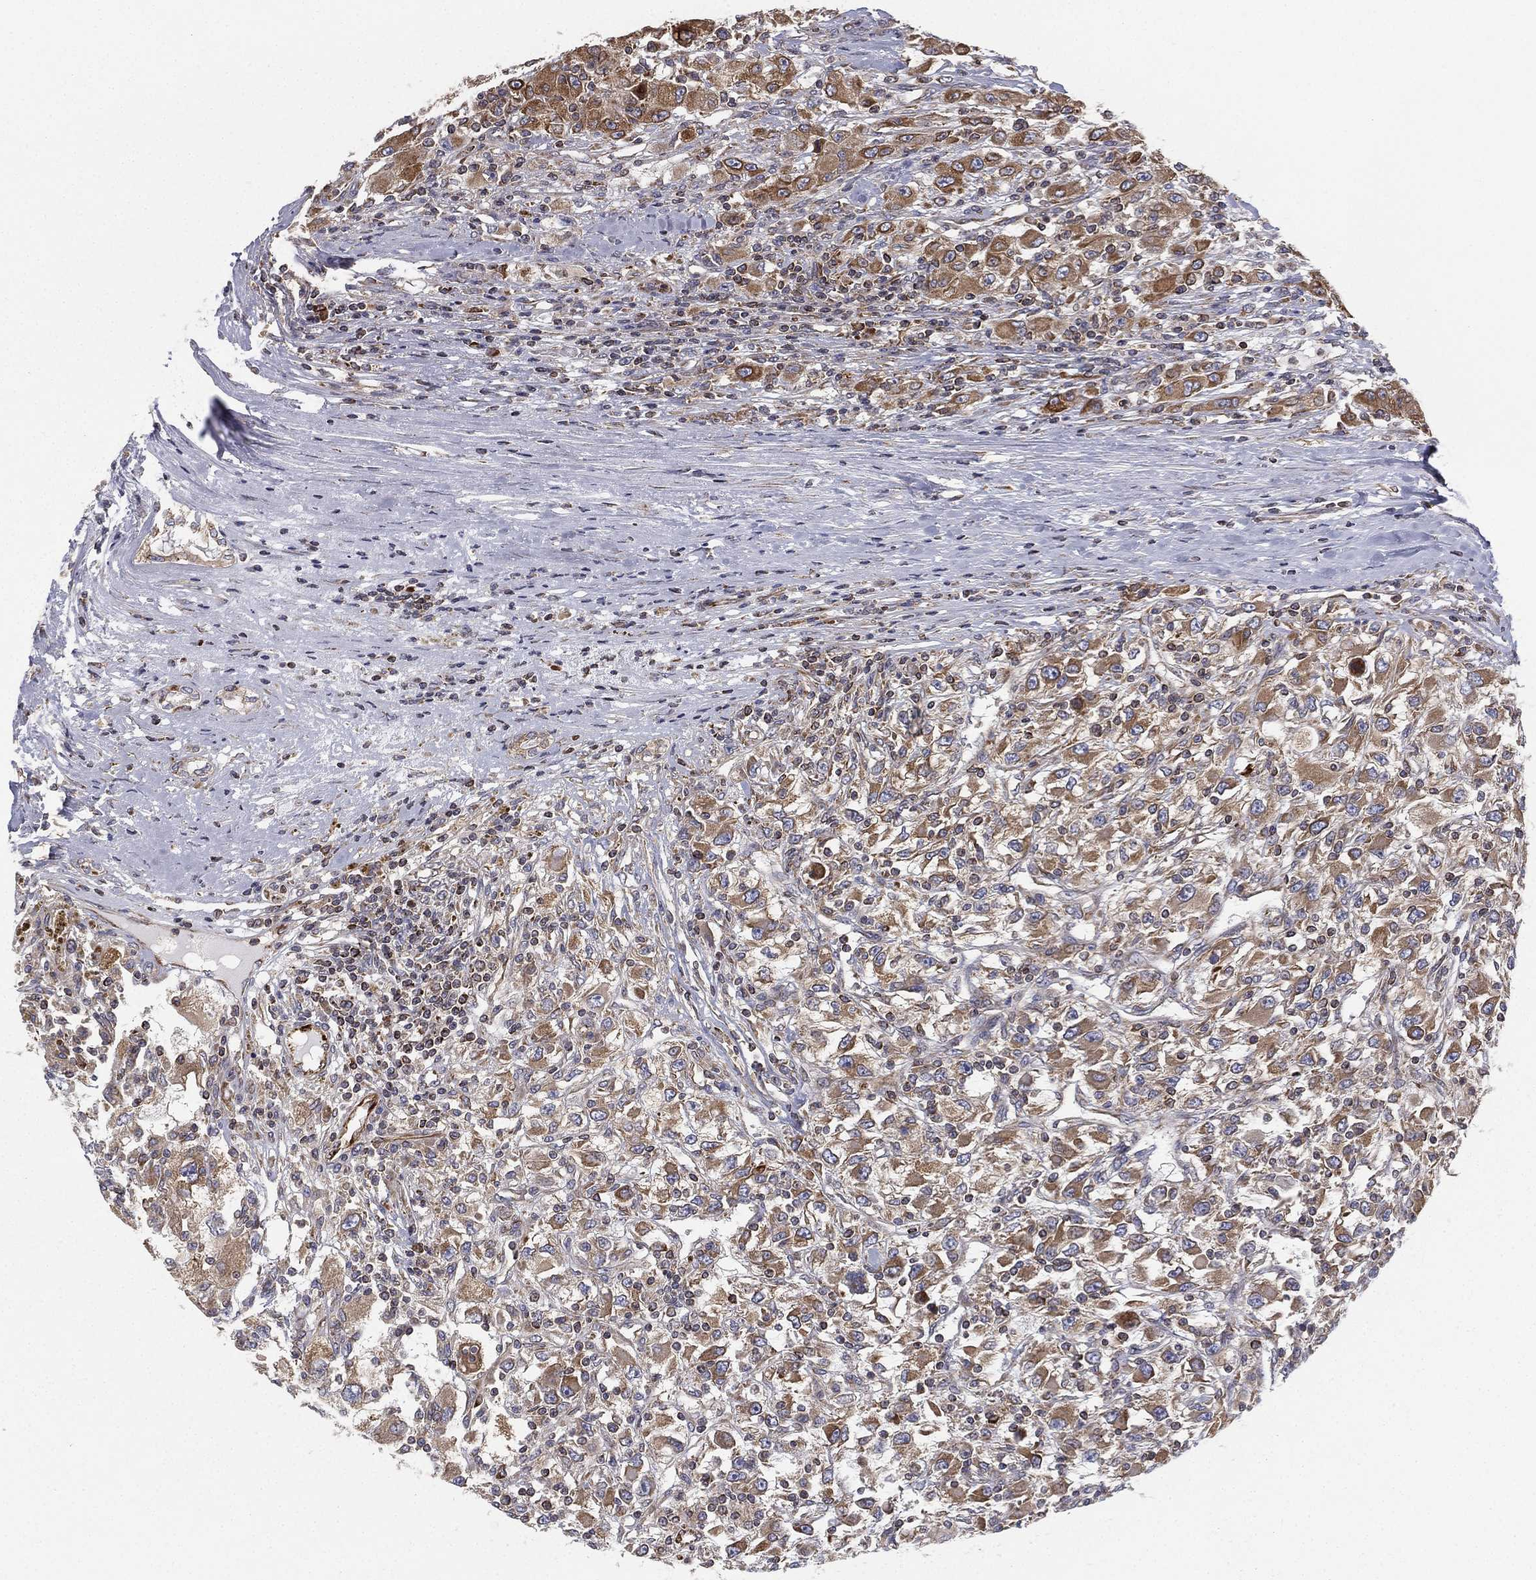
{"staining": {"intensity": "moderate", "quantity": "25%-75%", "location": "cytoplasmic/membranous"}, "tissue": "renal cancer", "cell_type": "Tumor cells", "image_type": "cancer", "snomed": [{"axis": "morphology", "description": "Adenocarcinoma, NOS"}, {"axis": "topography", "description": "Kidney"}], "caption": "High-power microscopy captured an IHC photomicrograph of renal cancer (adenocarcinoma), revealing moderate cytoplasmic/membranous positivity in about 25%-75% of tumor cells.", "gene": "CYB5B", "patient": {"sex": "female", "age": 67}}